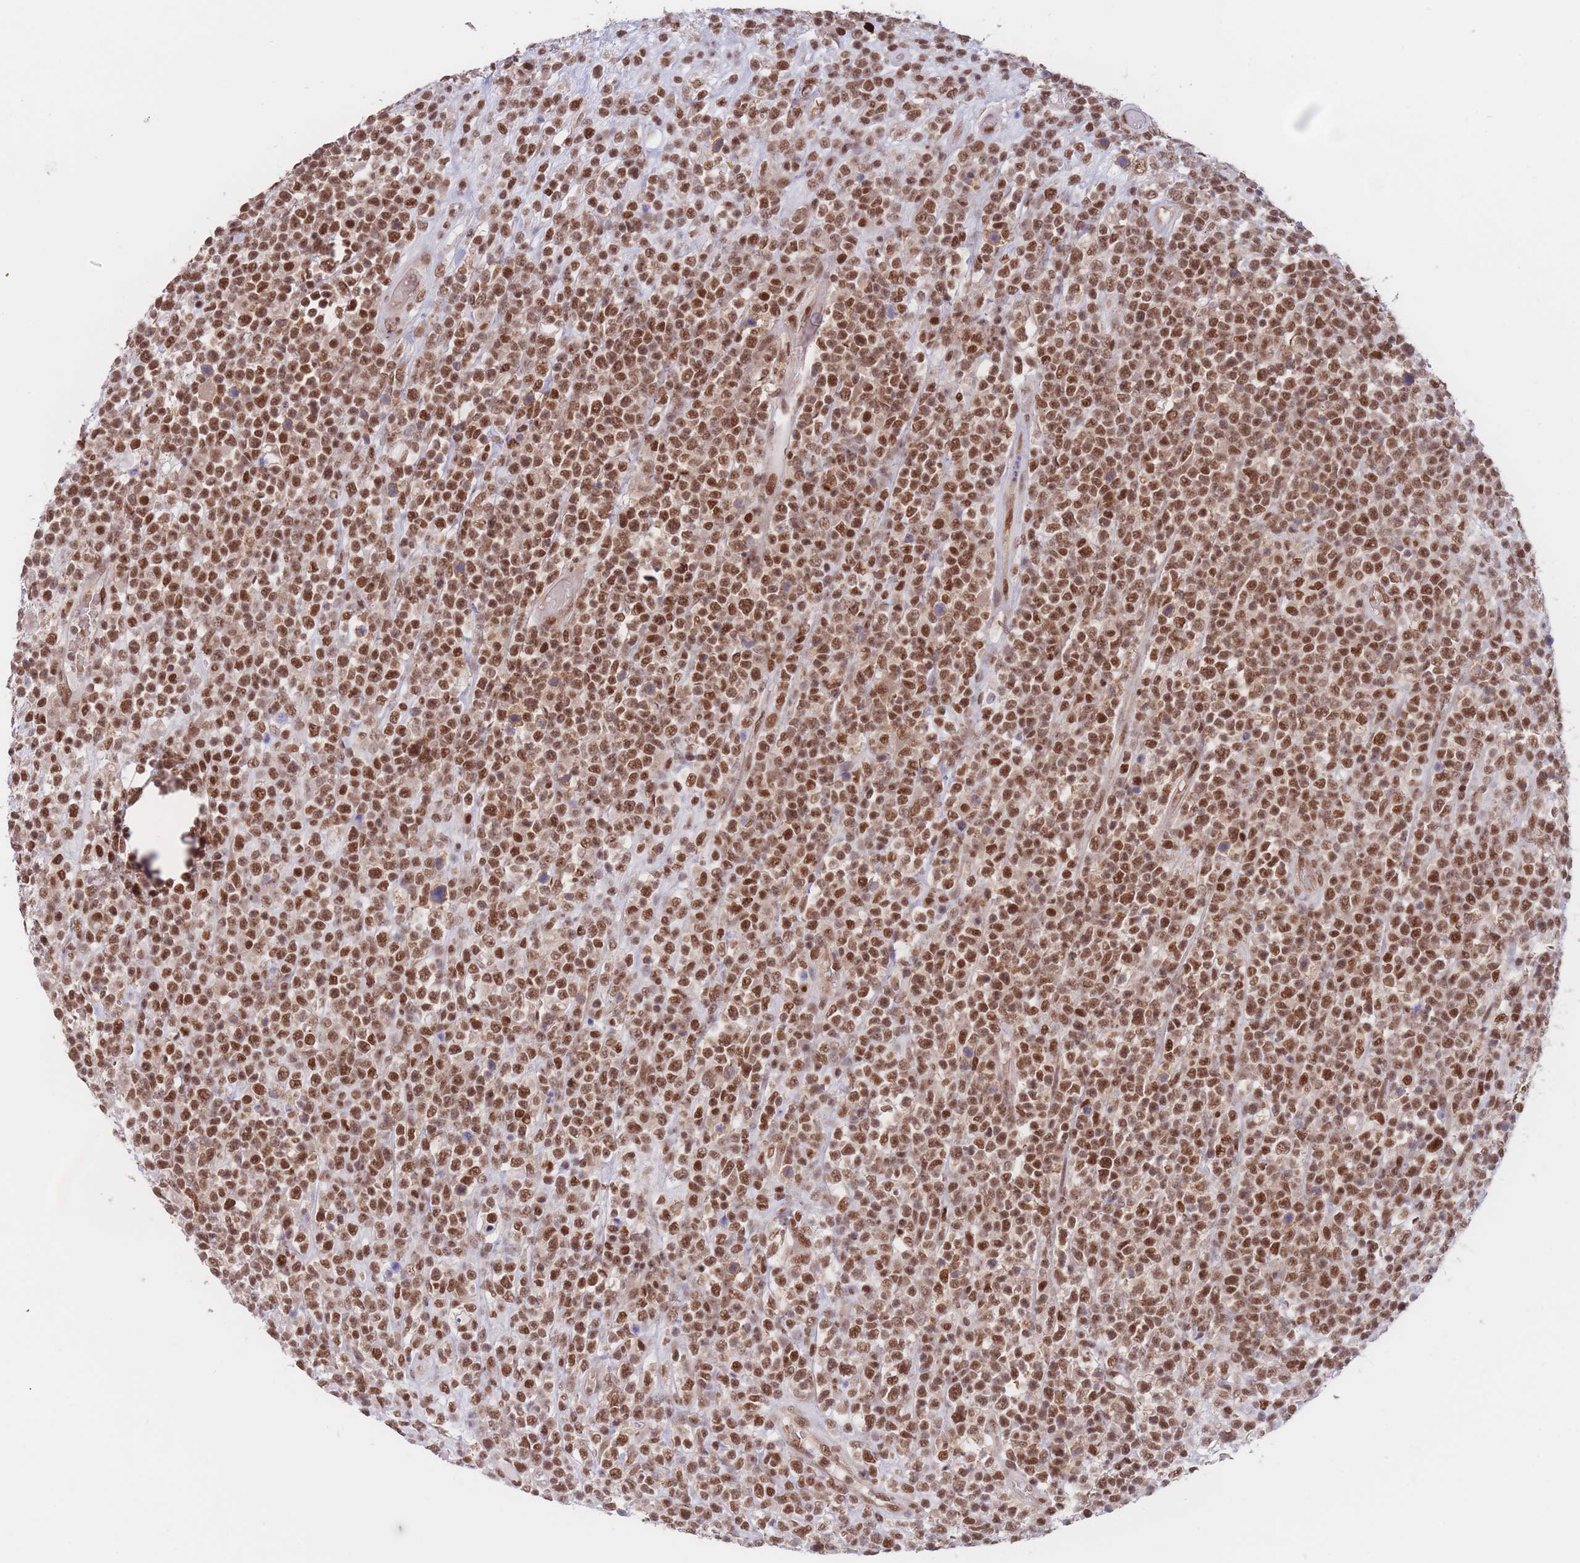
{"staining": {"intensity": "strong", "quantity": ">75%", "location": "nuclear"}, "tissue": "lymphoma", "cell_type": "Tumor cells", "image_type": "cancer", "snomed": [{"axis": "morphology", "description": "Malignant lymphoma, non-Hodgkin's type, High grade"}, {"axis": "topography", "description": "Colon"}], "caption": "Immunohistochemical staining of lymphoma exhibits high levels of strong nuclear positivity in approximately >75% of tumor cells.", "gene": "SMAD9", "patient": {"sex": "female", "age": 53}}